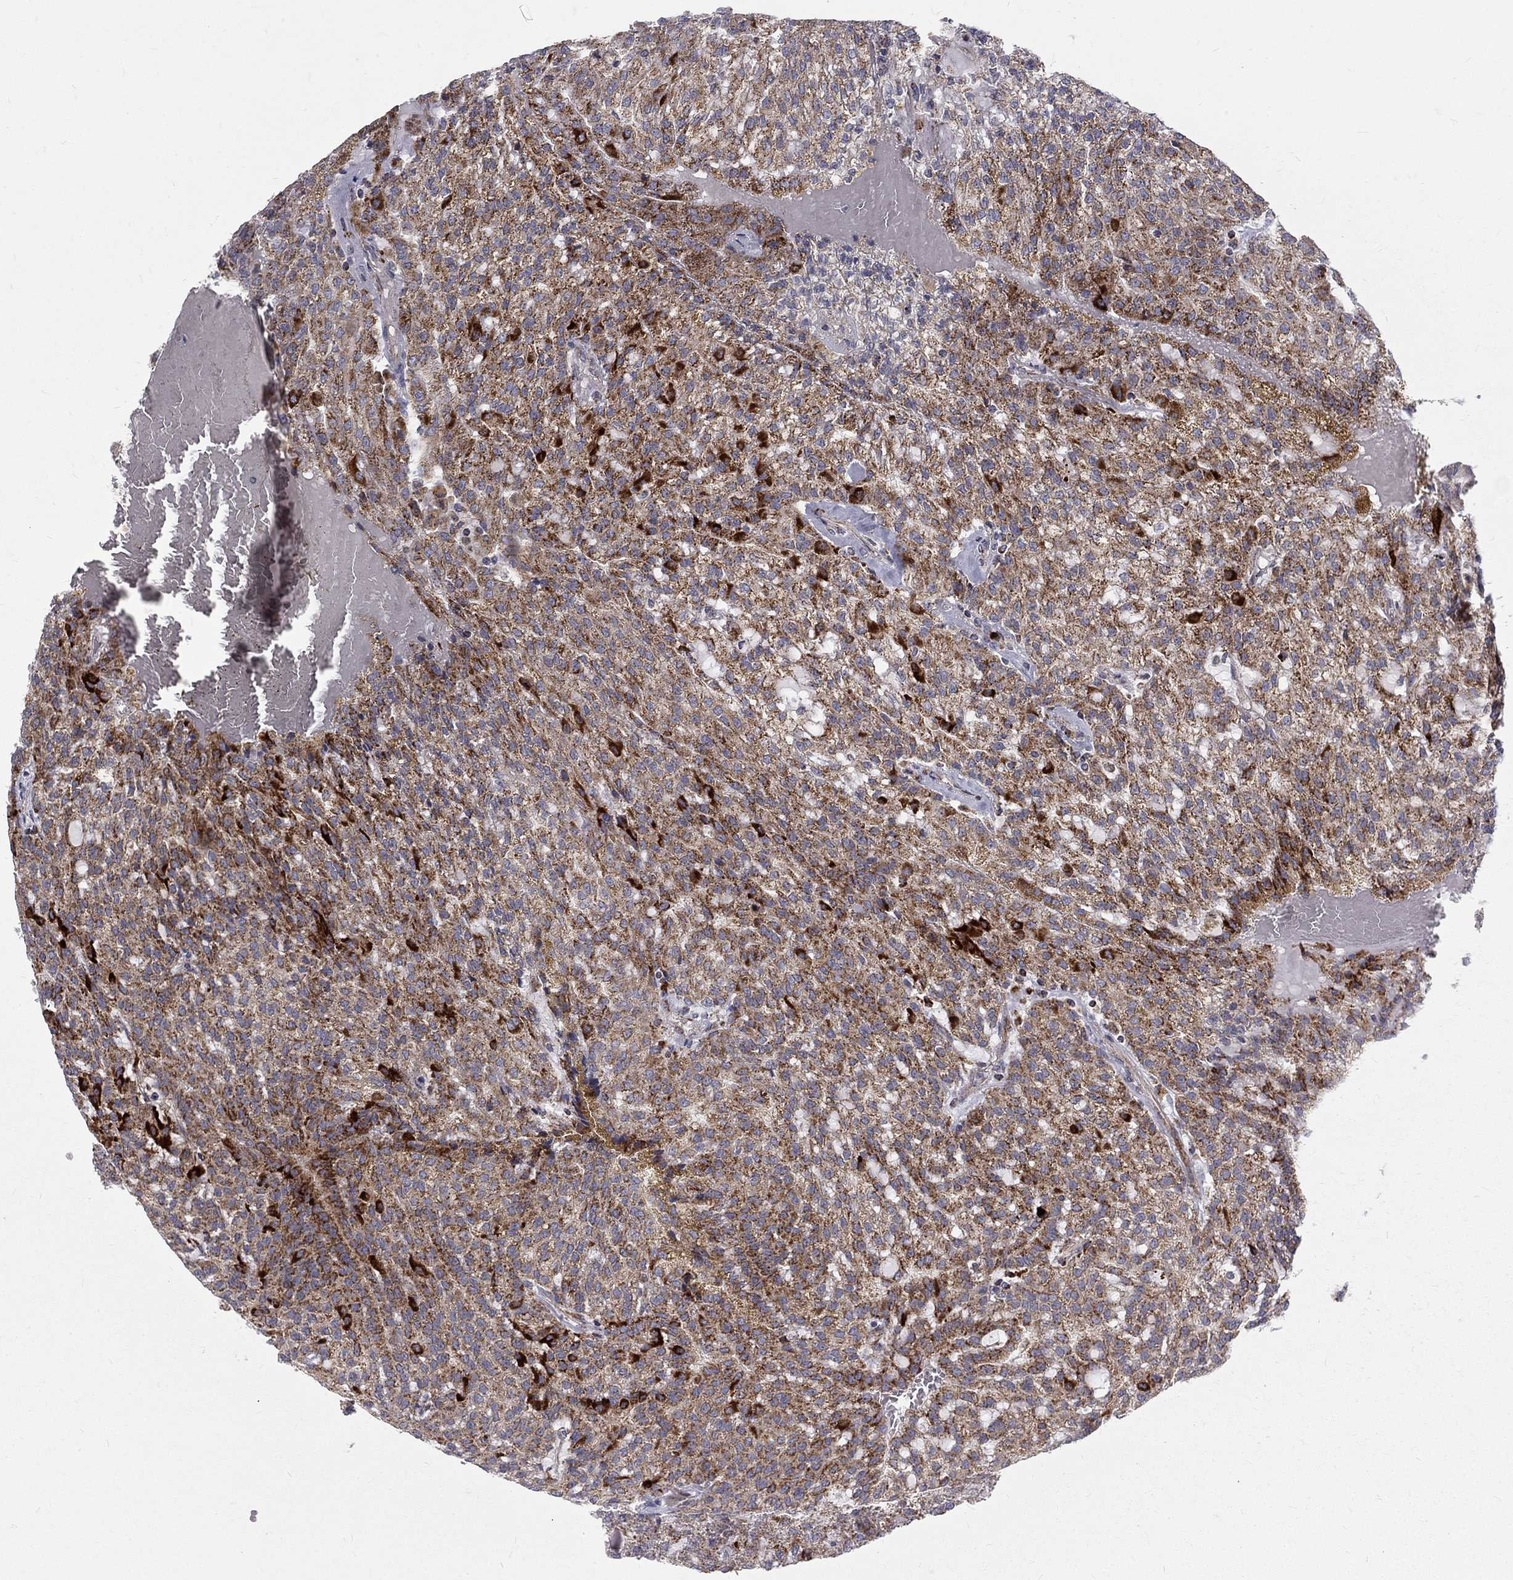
{"staining": {"intensity": "strong", "quantity": "25%-75%", "location": "cytoplasmic/membranous"}, "tissue": "renal cancer", "cell_type": "Tumor cells", "image_type": "cancer", "snomed": [{"axis": "morphology", "description": "Adenocarcinoma, NOS"}, {"axis": "topography", "description": "Kidney"}], "caption": "Renal adenocarcinoma stained for a protein (brown) displays strong cytoplasmic/membranous positive expression in about 25%-75% of tumor cells.", "gene": "ALDH1B1", "patient": {"sex": "male", "age": 63}}